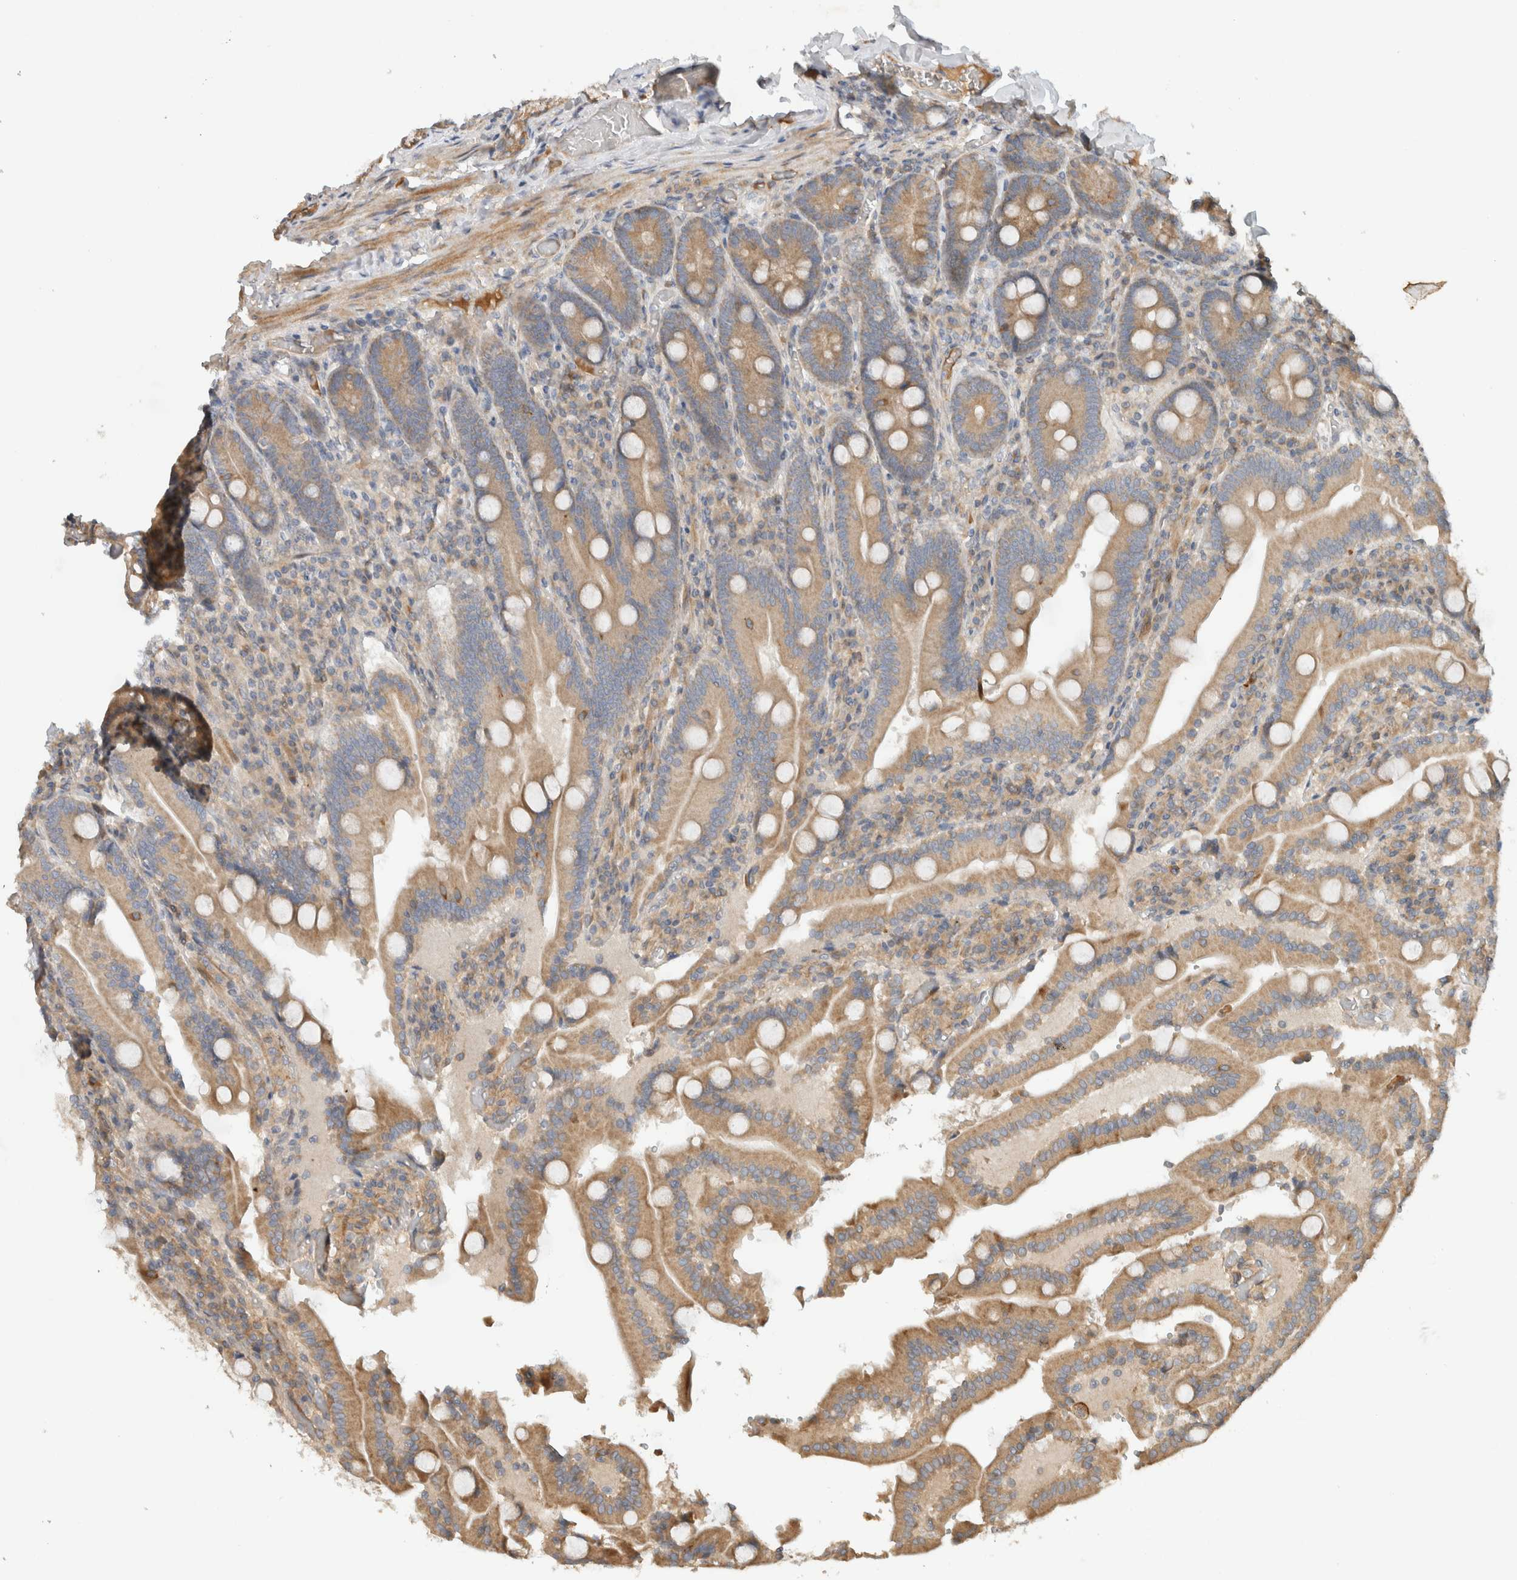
{"staining": {"intensity": "strong", "quantity": ">75%", "location": "cytoplasmic/membranous"}, "tissue": "duodenum", "cell_type": "Glandular cells", "image_type": "normal", "snomed": [{"axis": "morphology", "description": "Normal tissue, NOS"}, {"axis": "topography", "description": "Duodenum"}], "caption": "Normal duodenum reveals strong cytoplasmic/membranous staining in approximately >75% of glandular cells, visualized by immunohistochemistry. (DAB IHC with brightfield microscopy, high magnification).", "gene": "ARMC9", "patient": {"sex": "female", "age": 62}}